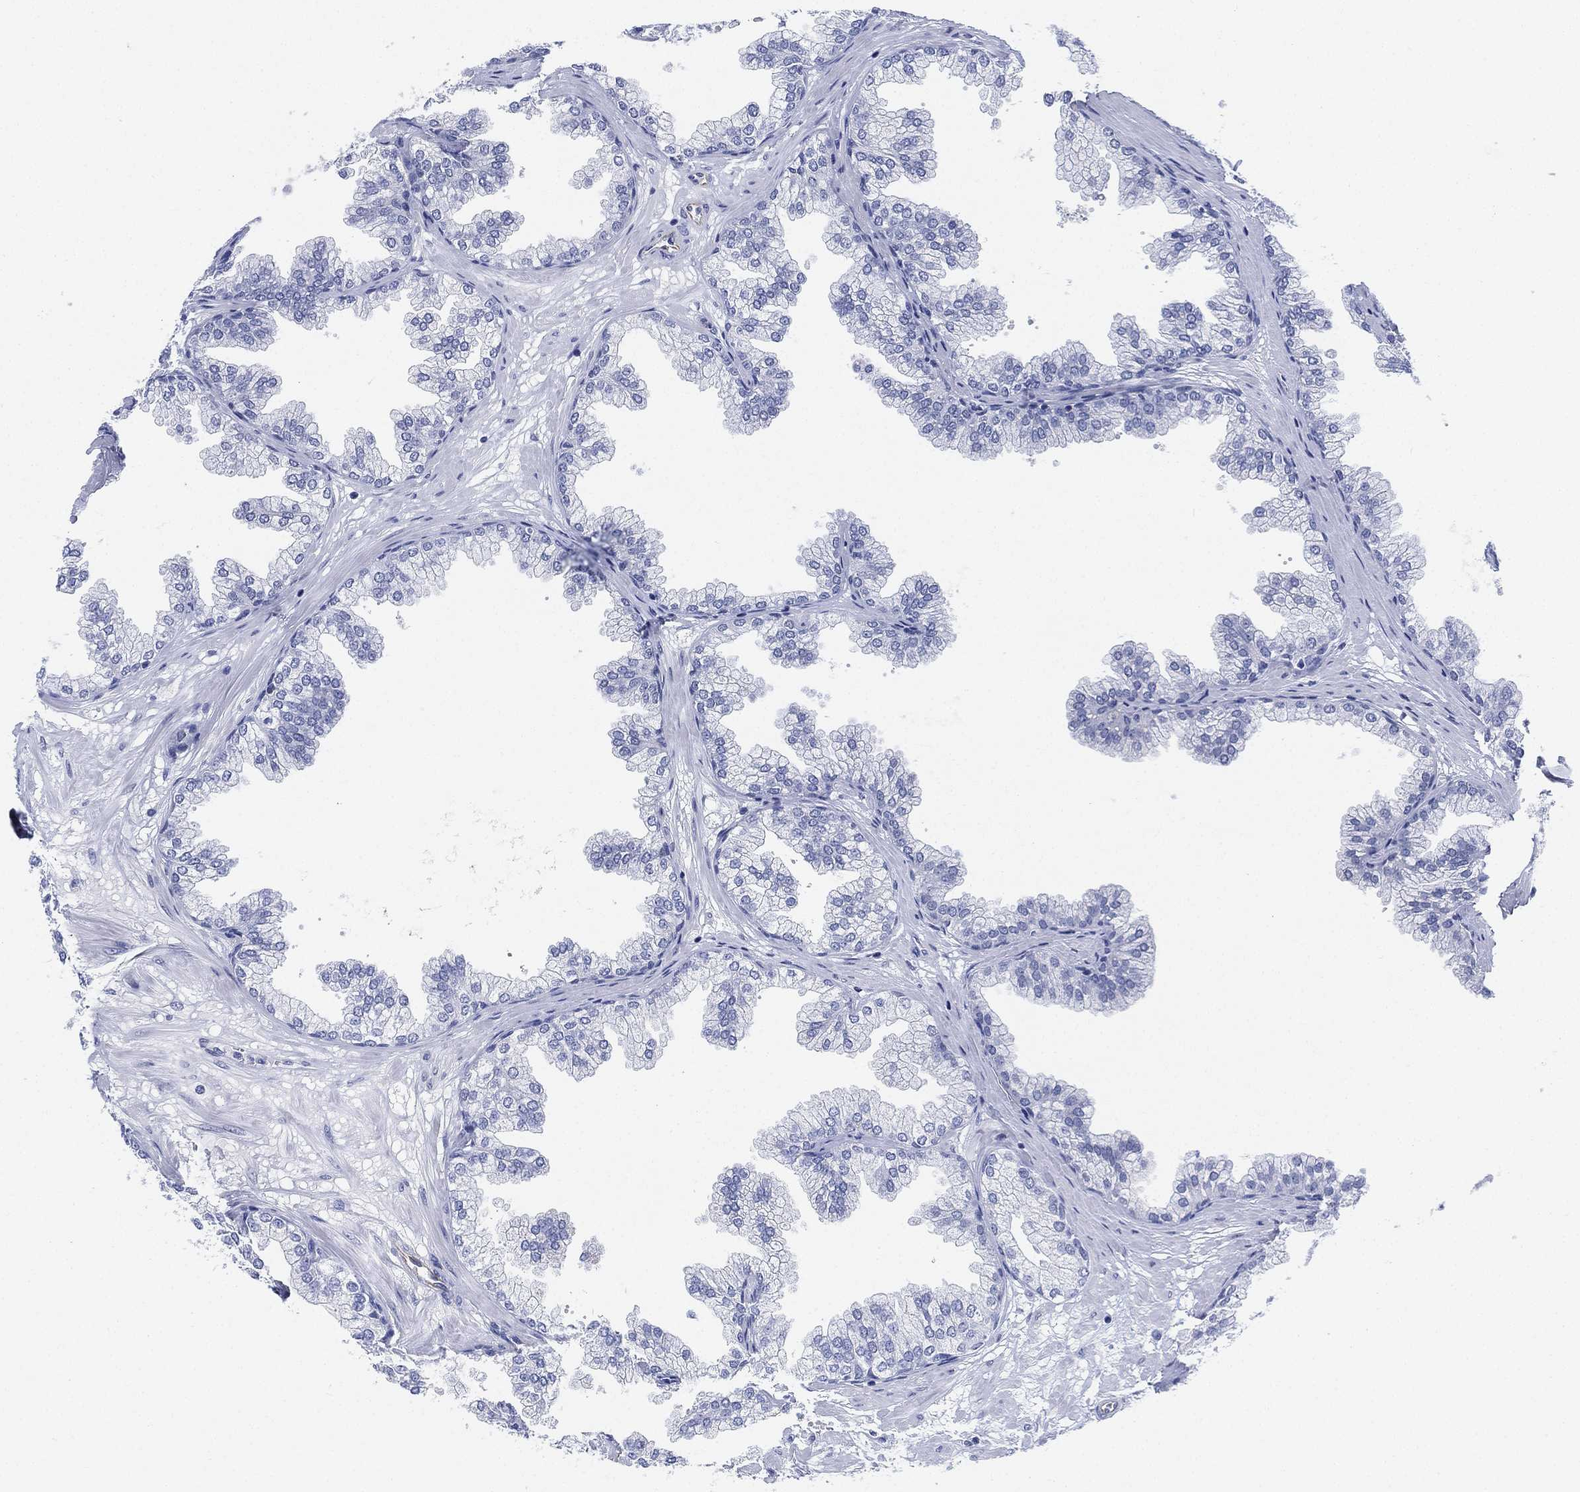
{"staining": {"intensity": "negative", "quantity": "none", "location": "none"}, "tissue": "prostate", "cell_type": "Glandular cells", "image_type": "normal", "snomed": [{"axis": "morphology", "description": "Normal tissue, NOS"}, {"axis": "topography", "description": "Prostate"}], "caption": "High power microscopy photomicrograph of an immunohistochemistry (IHC) micrograph of normal prostate, revealing no significant positivity in glandular cells. (DAB immunohistochemistry with hematoxylin counter stain).", "gene": "PSKH2", "patient": {"sex": "male", "age": 37}}